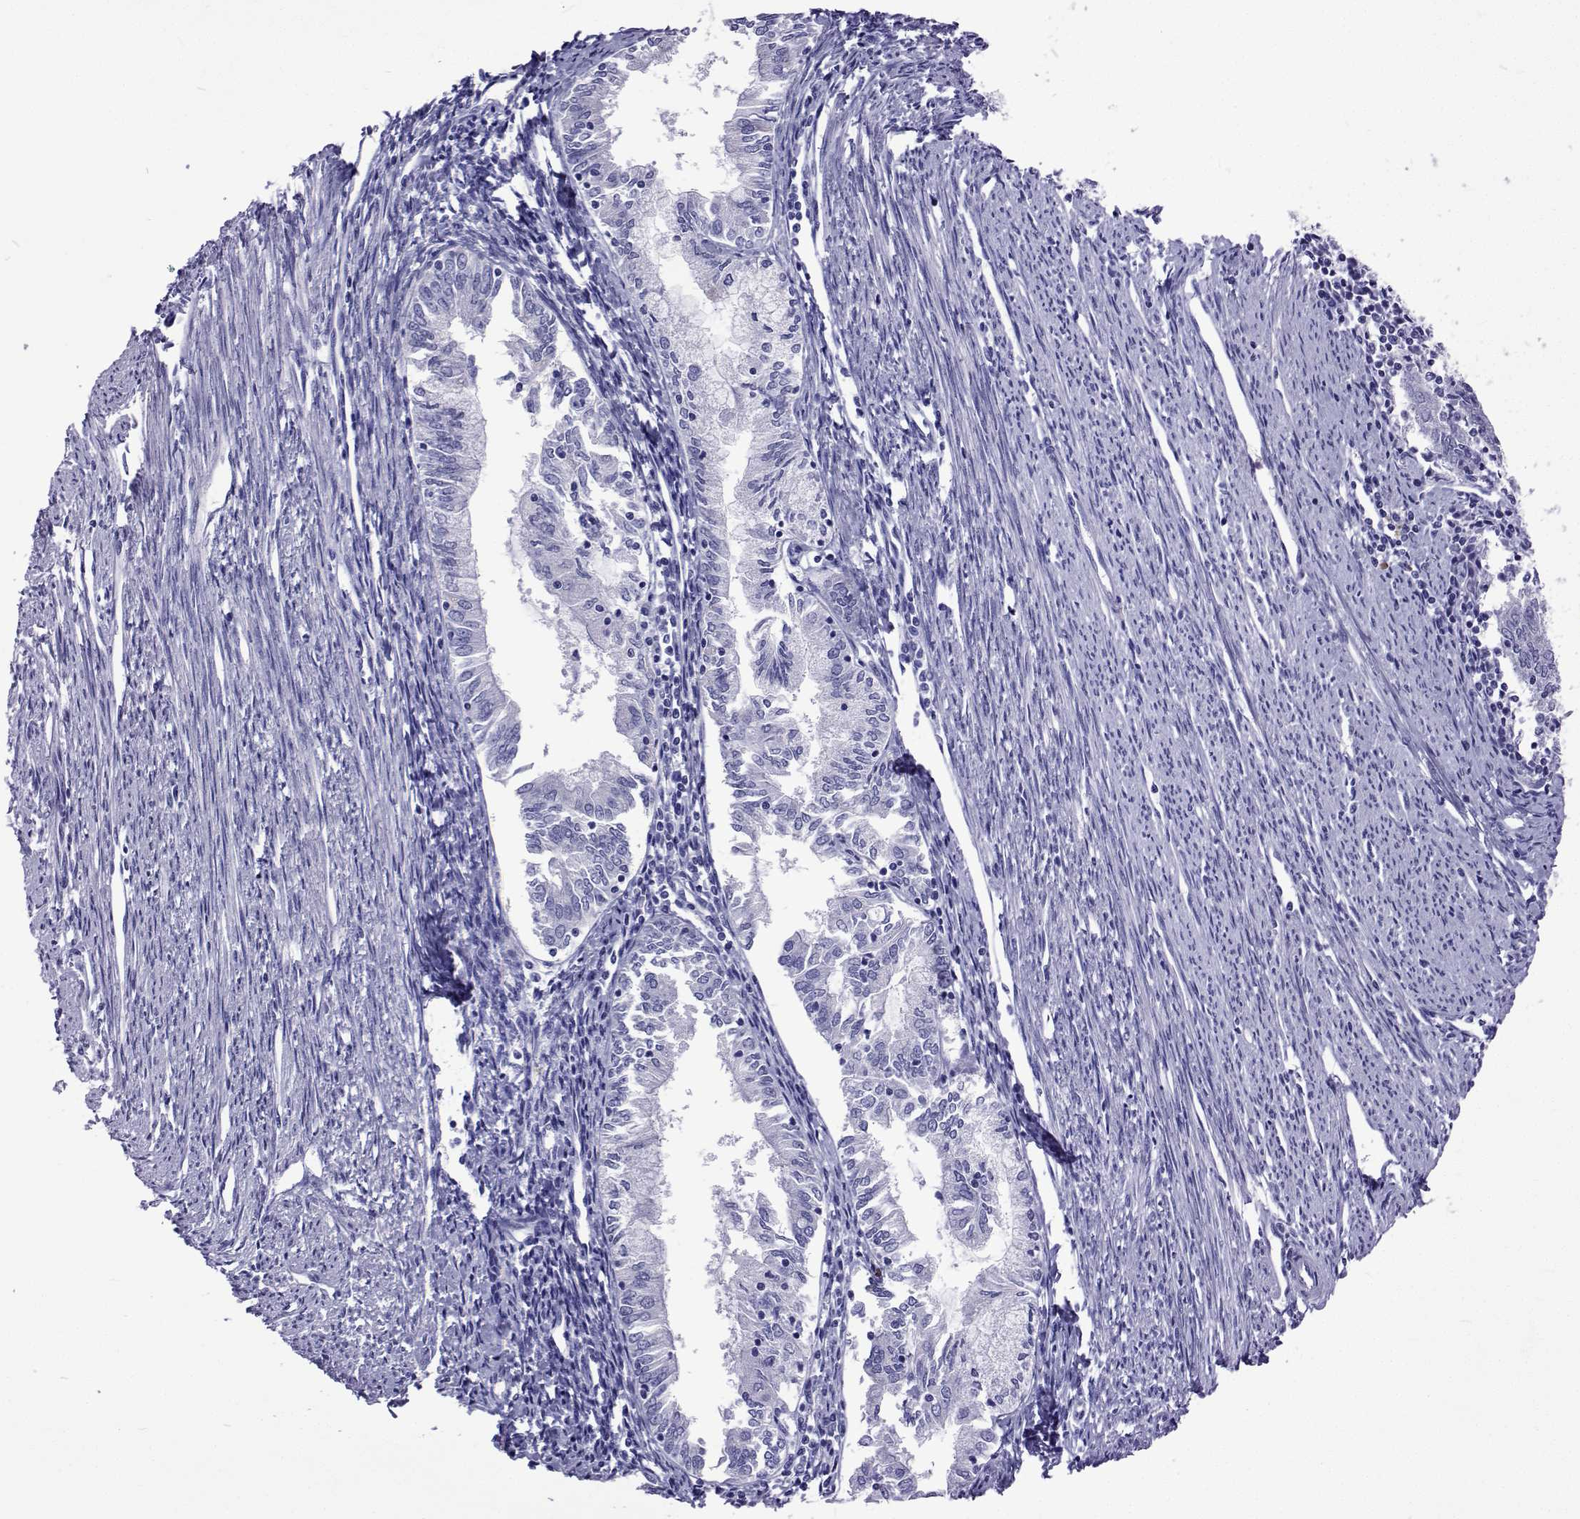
{"staining": {"intensity": "negative", "quantity": "none", "location": "none"}, "tissue": "endometrial cancer", "cell_type": "Tumor cells", "image_type": "cancer", "snomed": [{"axis": "morphology", "description": "Adenocarcinoma, NOS"}, {"axis": "topography", "description": "Endometrium"}], "caption": "The image shows no staining of tumor cells in endometrial cancer.", "gene": "UMODL1", "patient": {"sex": "female", "age": 79}}